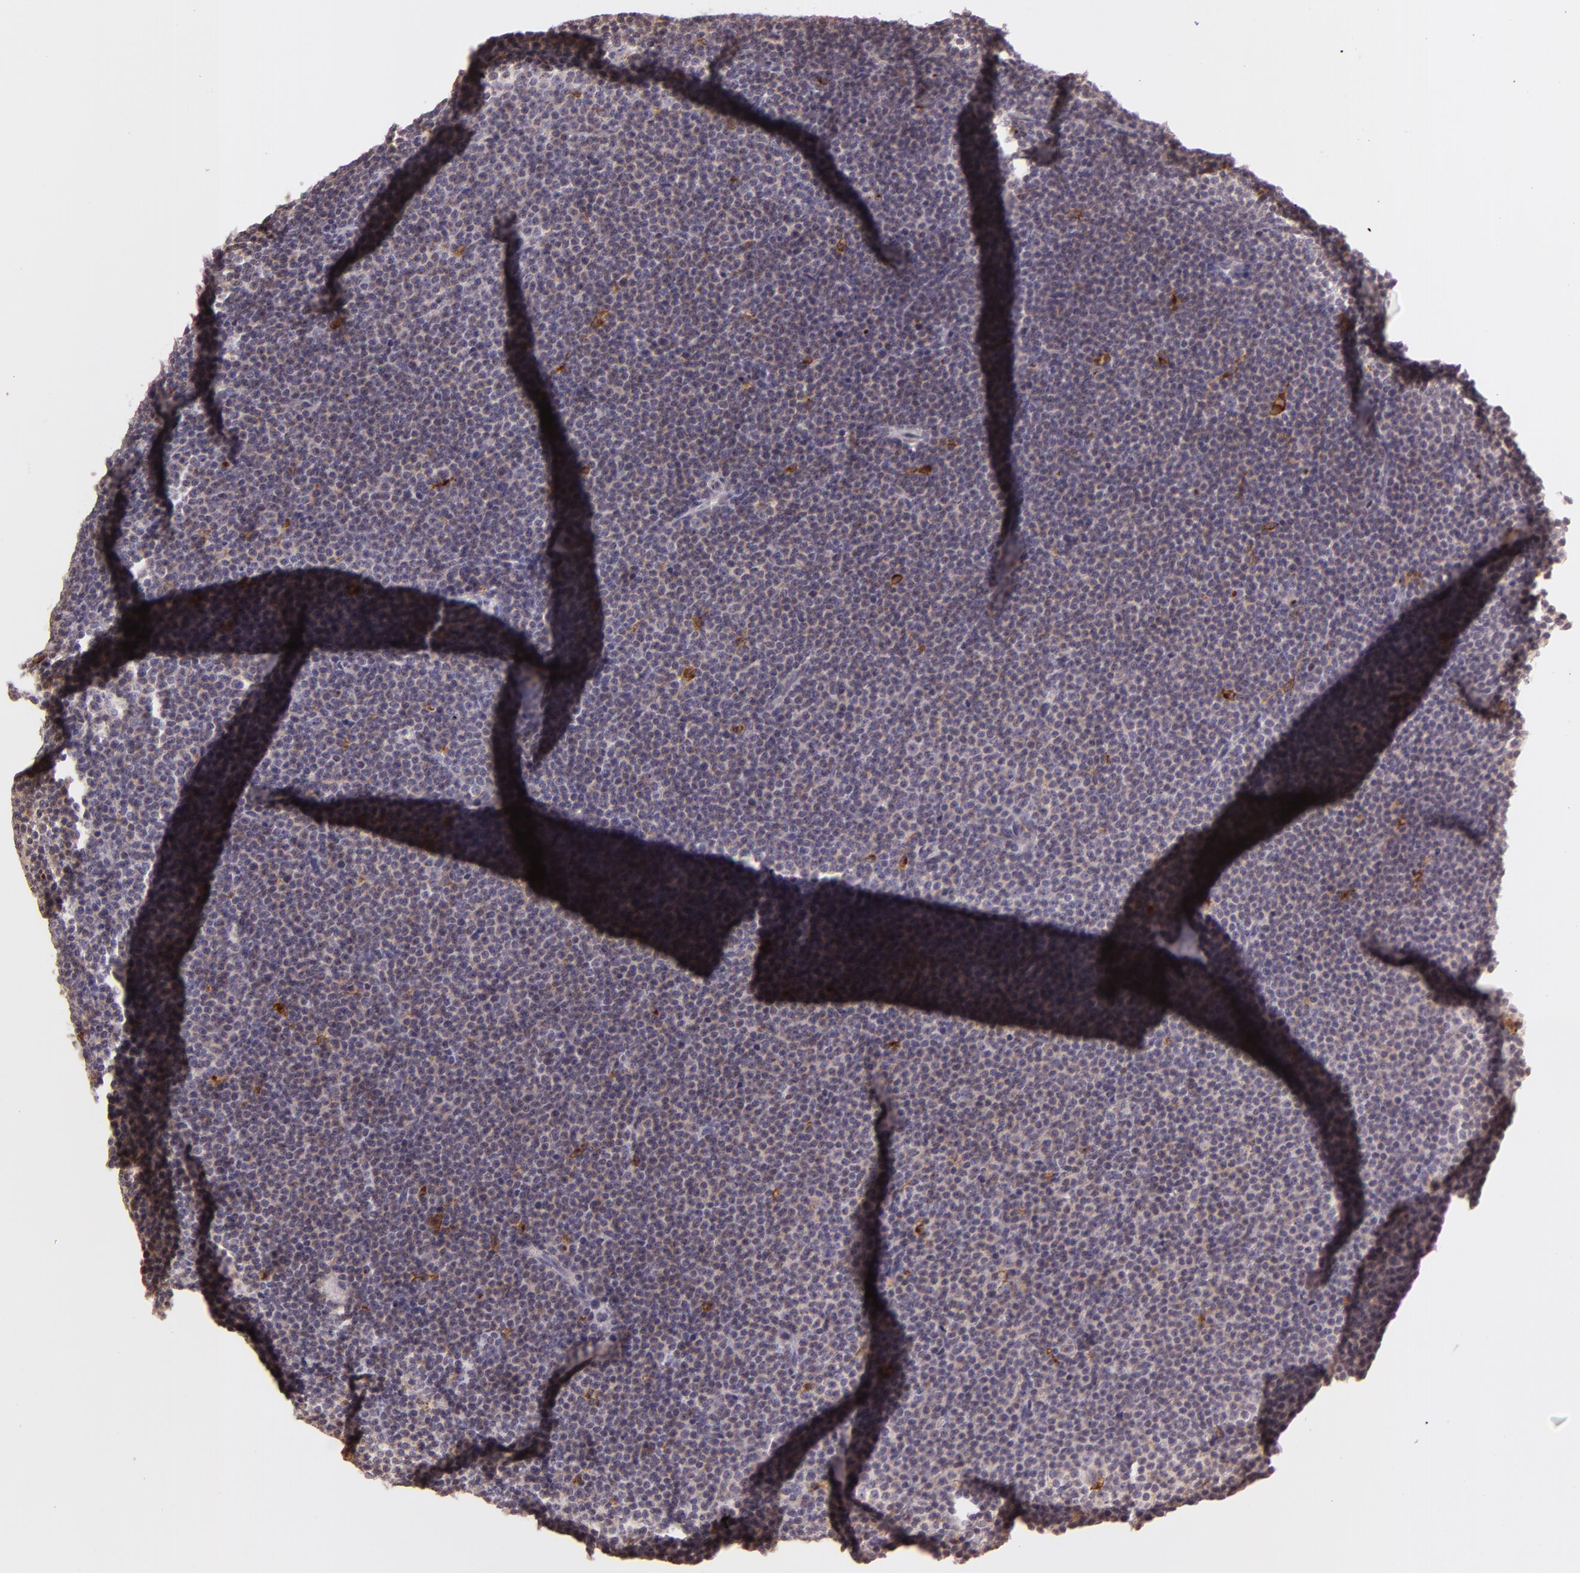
{"staining": {"intensity": "weak", "quantity": ">75%", "location": "cytoplasmic/membranous"}, "tissue": "lymphoma", "cell_type": "Tumor cells", "image_type": "cancer", "snomed": [{"axis": "morphology", "description": "Malignant lymphoma, non-Hodgkin's type, Low grade"}, {"axis": "topography", "description": "Lymph node"}], "caption": "Malignant lymphoma, non-Hodgkin's type (low-grade) stained for a protein (brown) displays weak cytoplasmic/membranous positive staining in approximately >75% of tumor cells.", "gene": "LGMN", "patient": {"sex": "female", "age": 69}}